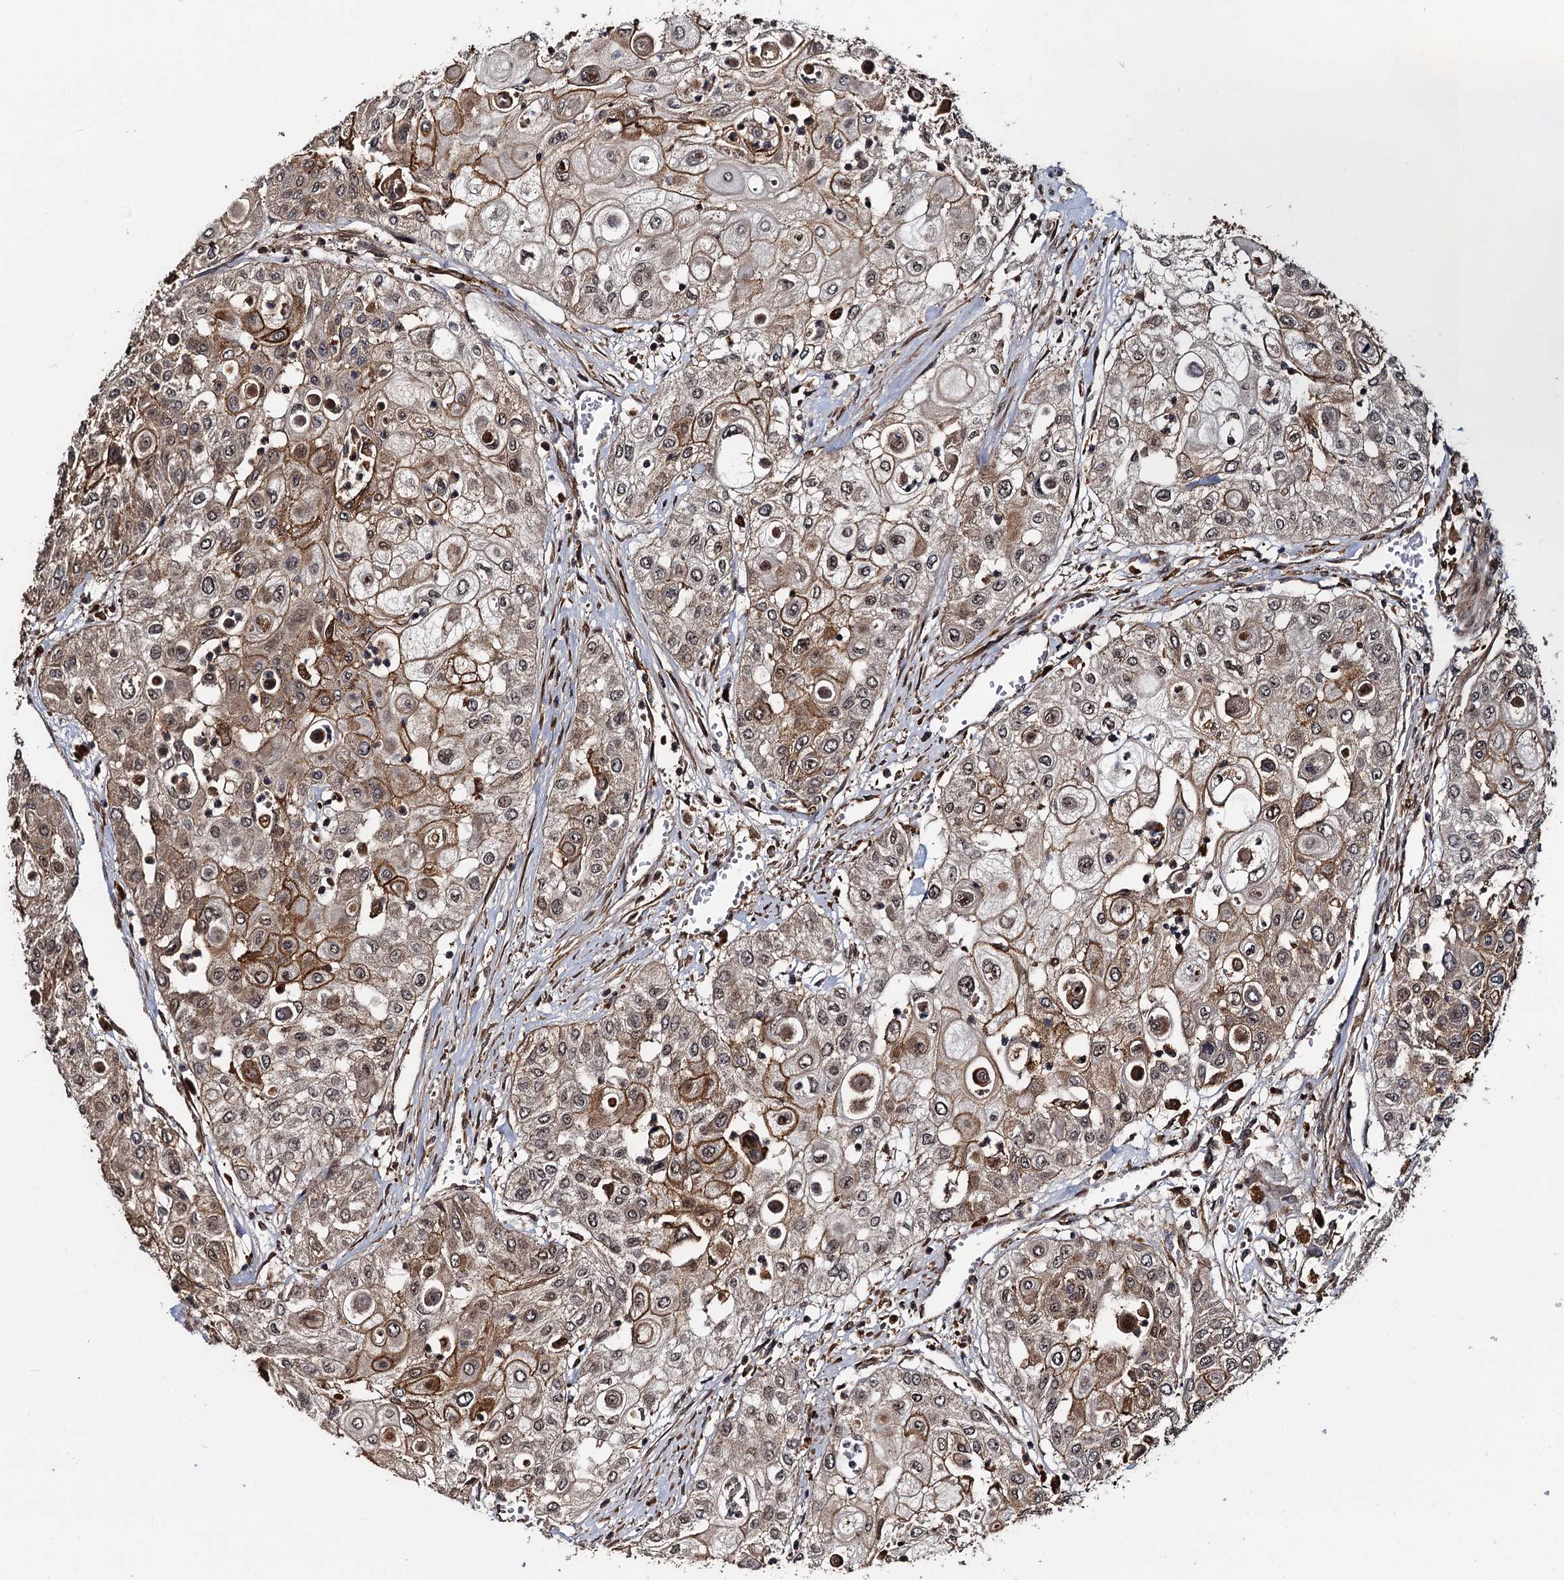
{"staining": {"intensity": "moderate", "quantity": ">75%", "location": "cytoplasmic/membranous,nuclear"}, "tissue": "urothelial cancer", "cell_type": "Tumor cells", "image_type": "cancer", "snomed": [{"axis": "morphology", "description": "Urothelial carcinoma, High grade"}, {"axis": "topography", "description": "Urinary bladder"}], "caption": "IHC micrograph of human urothelial cancer stained for a protein (brown), which displays medium levels of moderate cytoplasmic/membranous and nuclear positivity in approximately >75% of tumor cells.", "gene": "CEP192", "patient": {"sex": "female", "age": 79}}